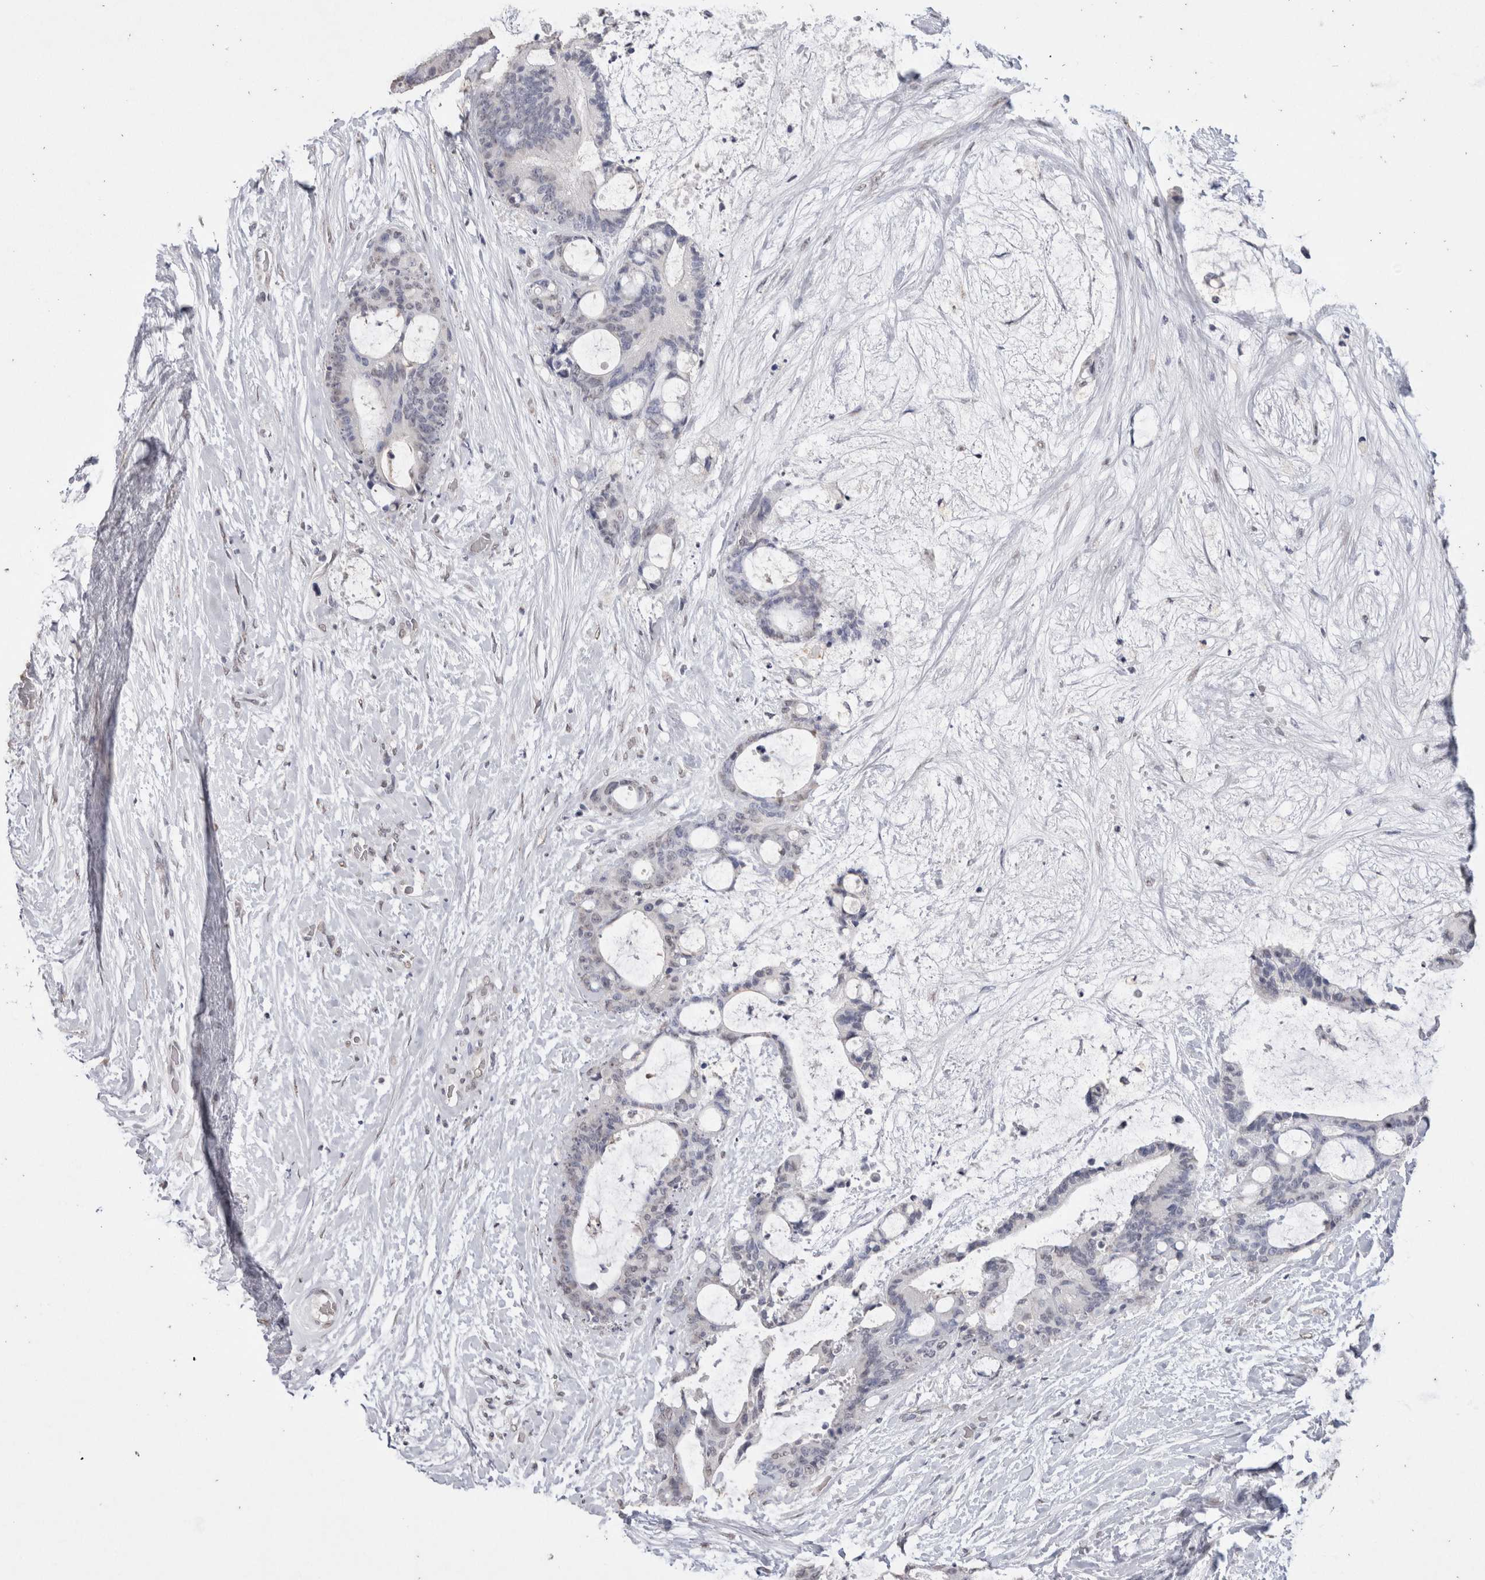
{"staining": {"intensity": "negative", "quantity": "none", "location": "none"}, "tissue": "liver cancer", "cell_type": "Tumor cells", "image_type": "cancer", "snomed": [{"axis": "morphology", "description": "Cholangiocarcinoma"}, {"axis": "topography", "description": "Liver"}], "caption": "A histopathology image of human liver cholangiocarcinoma is negative for staining in tumor cells.", "gene": "LGALS2", "patient": {"sex": "female", "age": 73}}